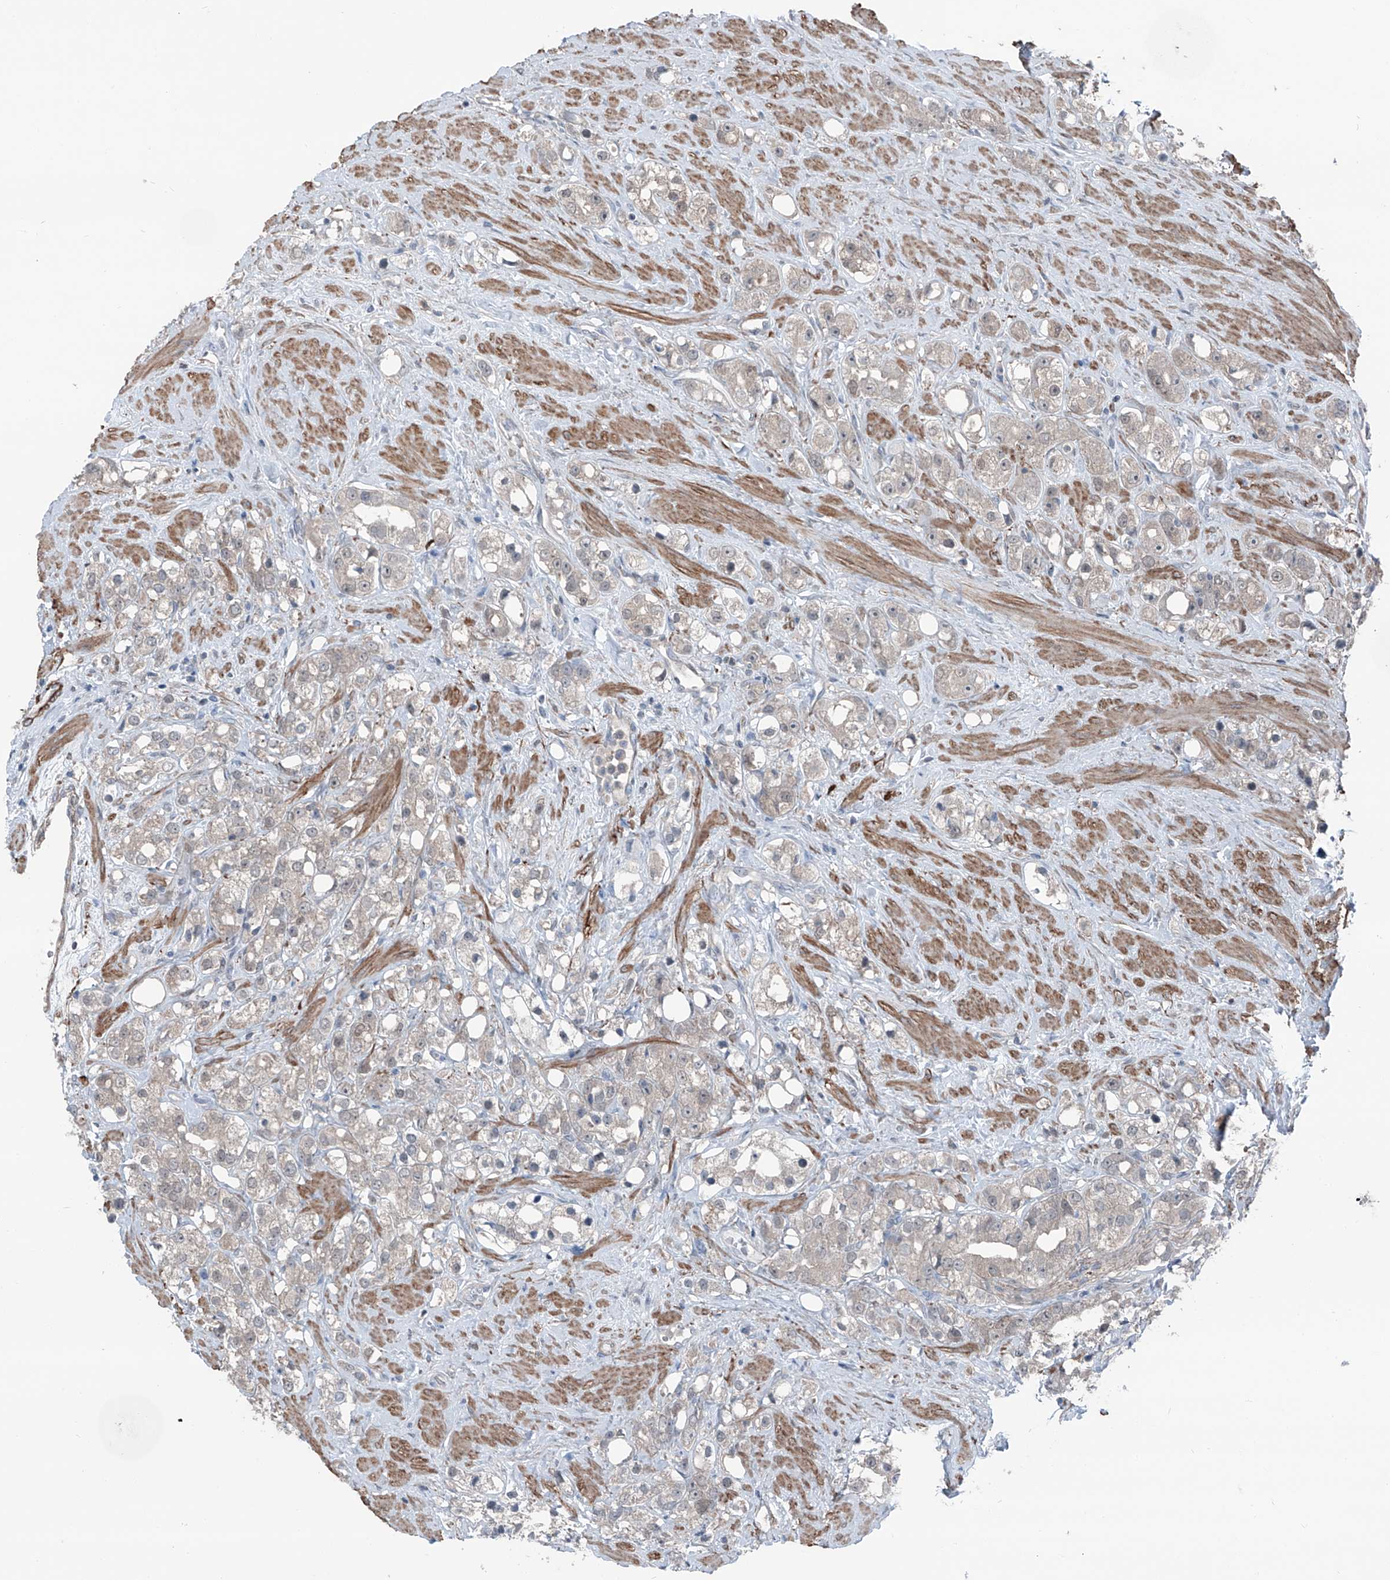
{"staining": {"intensity": "negative", "quantity": "none", "location": "none"}, "tissue": "prostate cancer", "cell_type": "Tumor cells", "image_type": "cancer", "snomed": [{"axis": "morphology", "description": "Adenocarcinoma, NOS"}, {"axis": "topography", "description": "Prostate"}], "caption": "Prostate adenocarcinoma was stained to show a protein in brown. There is no significant positivity in tumor cells.", "gene": "HSPB11", "patient": {"sex": "male", "age": 79}}